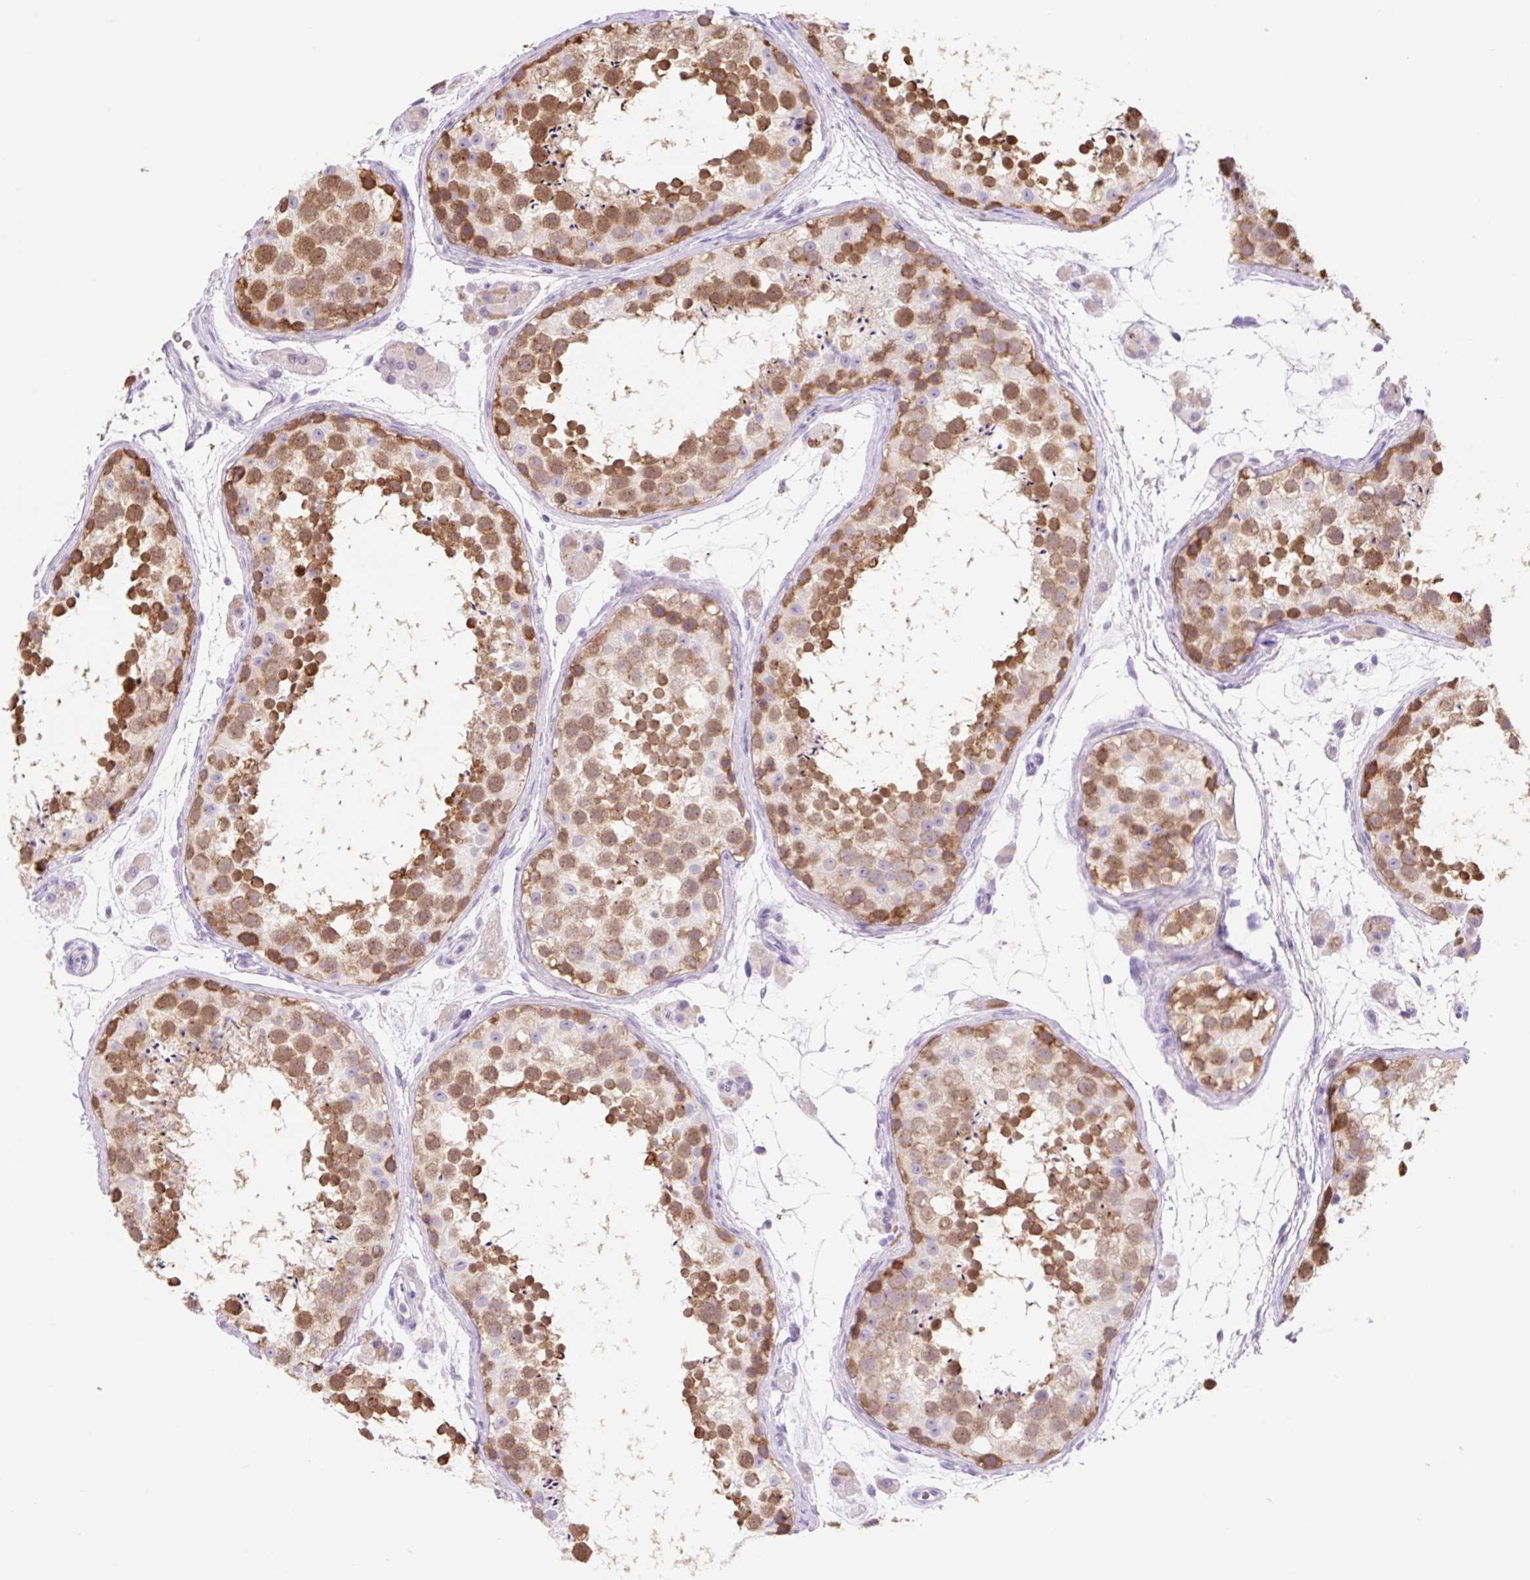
{"staining": {"intensity": "strong", "quantity": "25%-75%", "location": "cytoplasmic/membranous,nuclear"}, "tissue": "testis", "cell_type": "Cells in seminiferous ducts", "image_type": "normal", "snomed": [{"axis": "morphology", "description": "Normal tissue, NOS"}, {"axis": "topography", "description": "Testis"}], "caption": "A histopathology image of testis stained for a protein shows strong cytoplasmic/membranous,nuclear brown staining in cells in seminiferous ducts.", "gene": "ZNF121", "patient": {"sex": "male", "age": 41}}